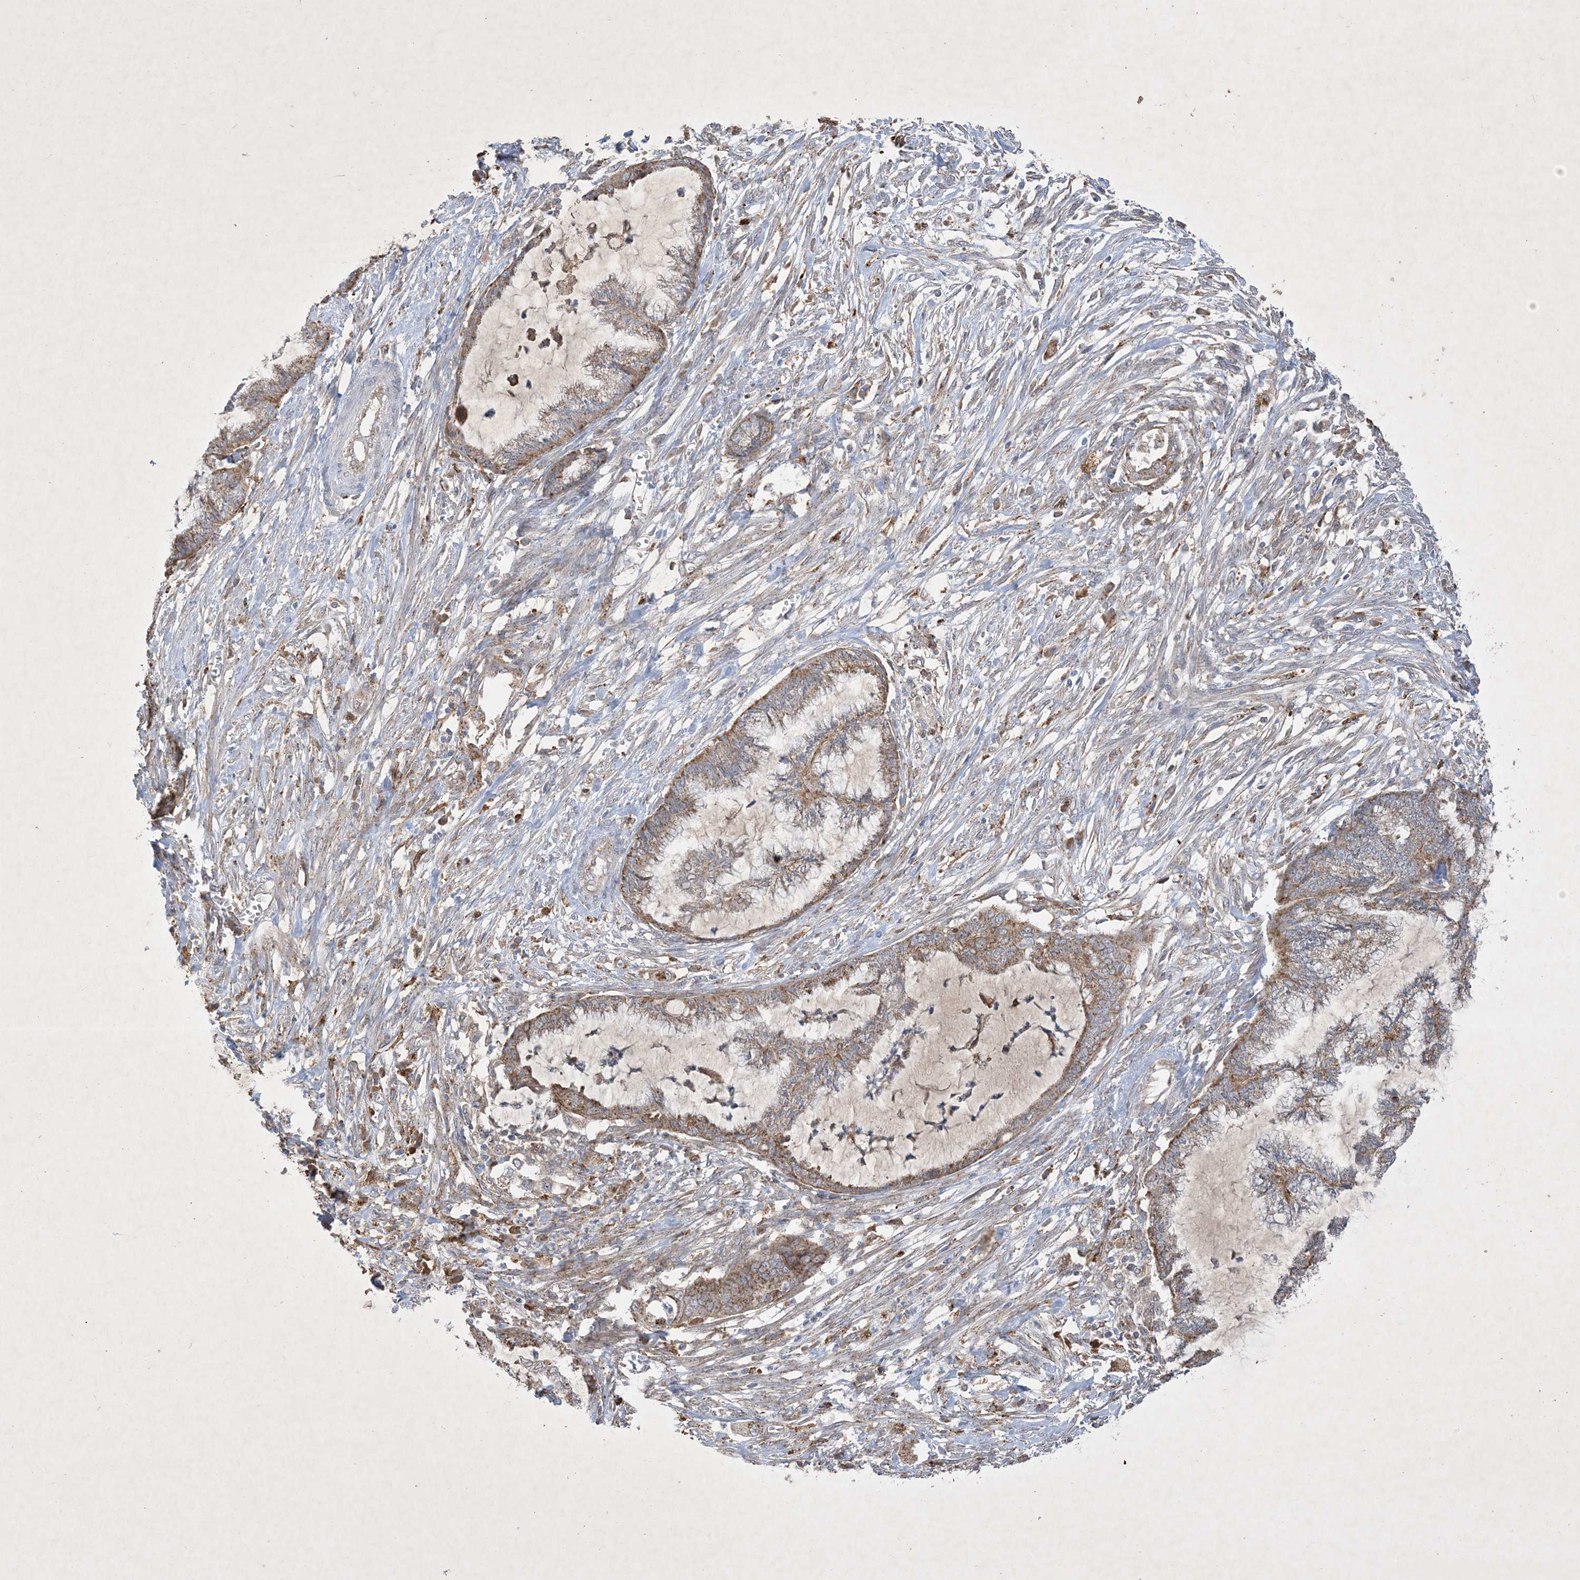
{"staining": {"intensity": "moderate", "quantity": ">75%", "location": "cytoplasmic/membranous"}, "tissue": "endometrial cancer", "cell_type": "Tumor cells", "image_type": "cancer", "snomed": [{"axis": "morphology", "description": "Adenocarcinoma, NOS"}, {"axis": "topography", "description": "Endometrium"}], "caption": "Moderate cytoplasmic/membranous expression is seen in about >75% of tumor cells in endometrial cancer.", "gene": "MRPS18A", "patient": {"sex": "female", "age": 86}}